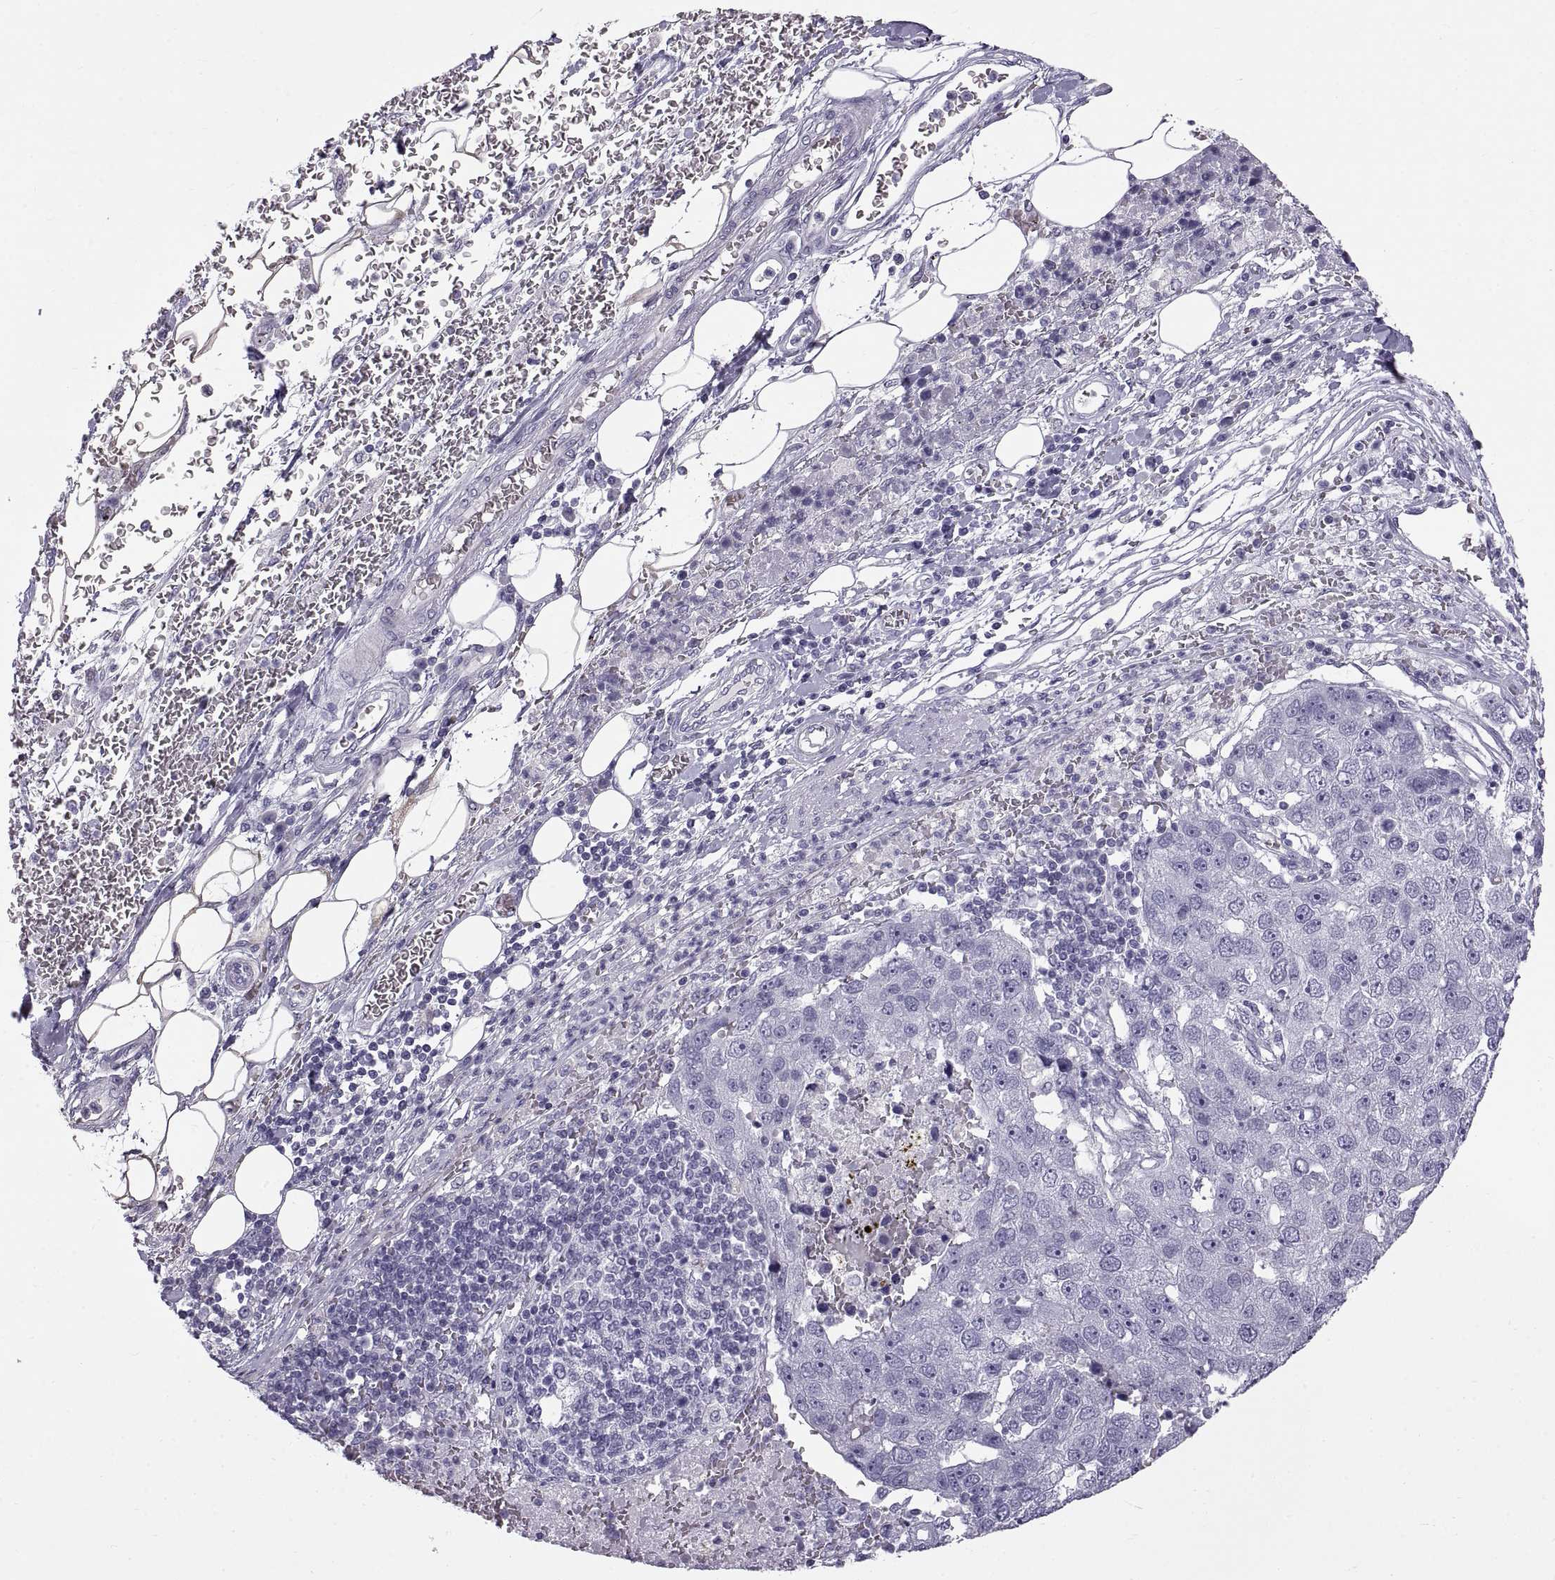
{"staining": {"intensity": "negative", "quantity": "none", "location": "none"}, "tissue": "pancreatic cancer", "cell_type": "Tumor cells", "image_type": "cancer", "snomed": [{"axis": "morphology", "description": "Adenocarcinoma, NOS"}, {"axis": "topography", "description": "Pancreas"}], "caption": "Immunohistochemical staining of human pancreatic cancer (adenocarcinoma) reveals no significant positivity in tumor cells. (Brightfield microscopy of DAB immunohistochemistry at high magnification).", "gene": "WFDC8", "patient": {"sex": "female", "age": 61}}